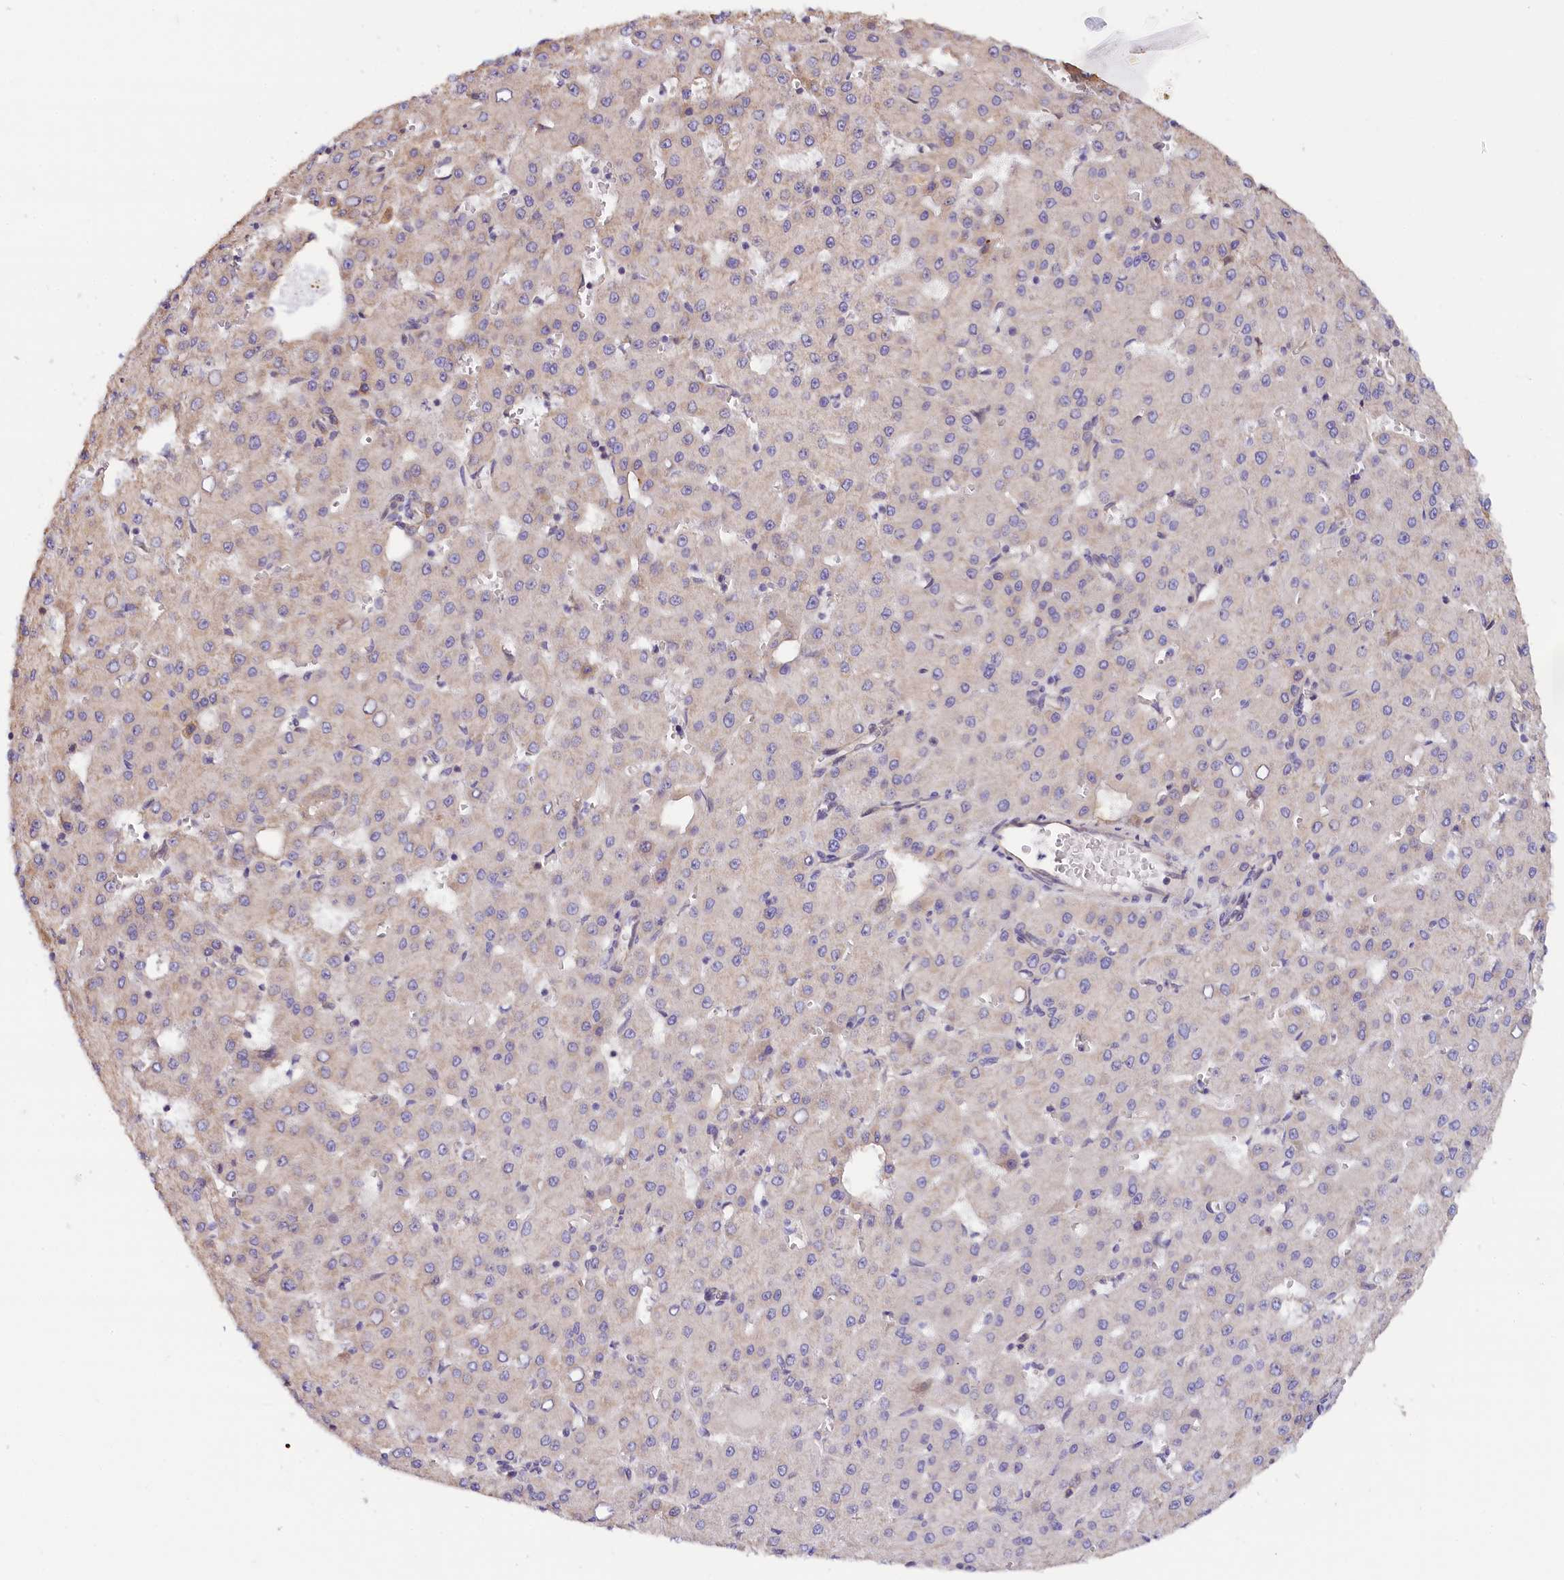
{"staining": {"intensity": "negative", "quantity": "none", "location": "none"}, "tissue": "liver cancer", "cell_type": "Tumor cells", "image_type": "cancer", "snomed": [{"axis": "morphology", "description": "Carcinoma, Hepatocellular, NOS"}, {"axis": "topography", "description": "Liver"}], "caption": "The photomicrograph reveals no staining of tumor cells in liver hepatocellular carcinoma. (Immunohistochemistry (ihc), brightfield microscopy, high magnification).", "gene": "KATNB1", "patient": {"sex": "male", "age": 47}}